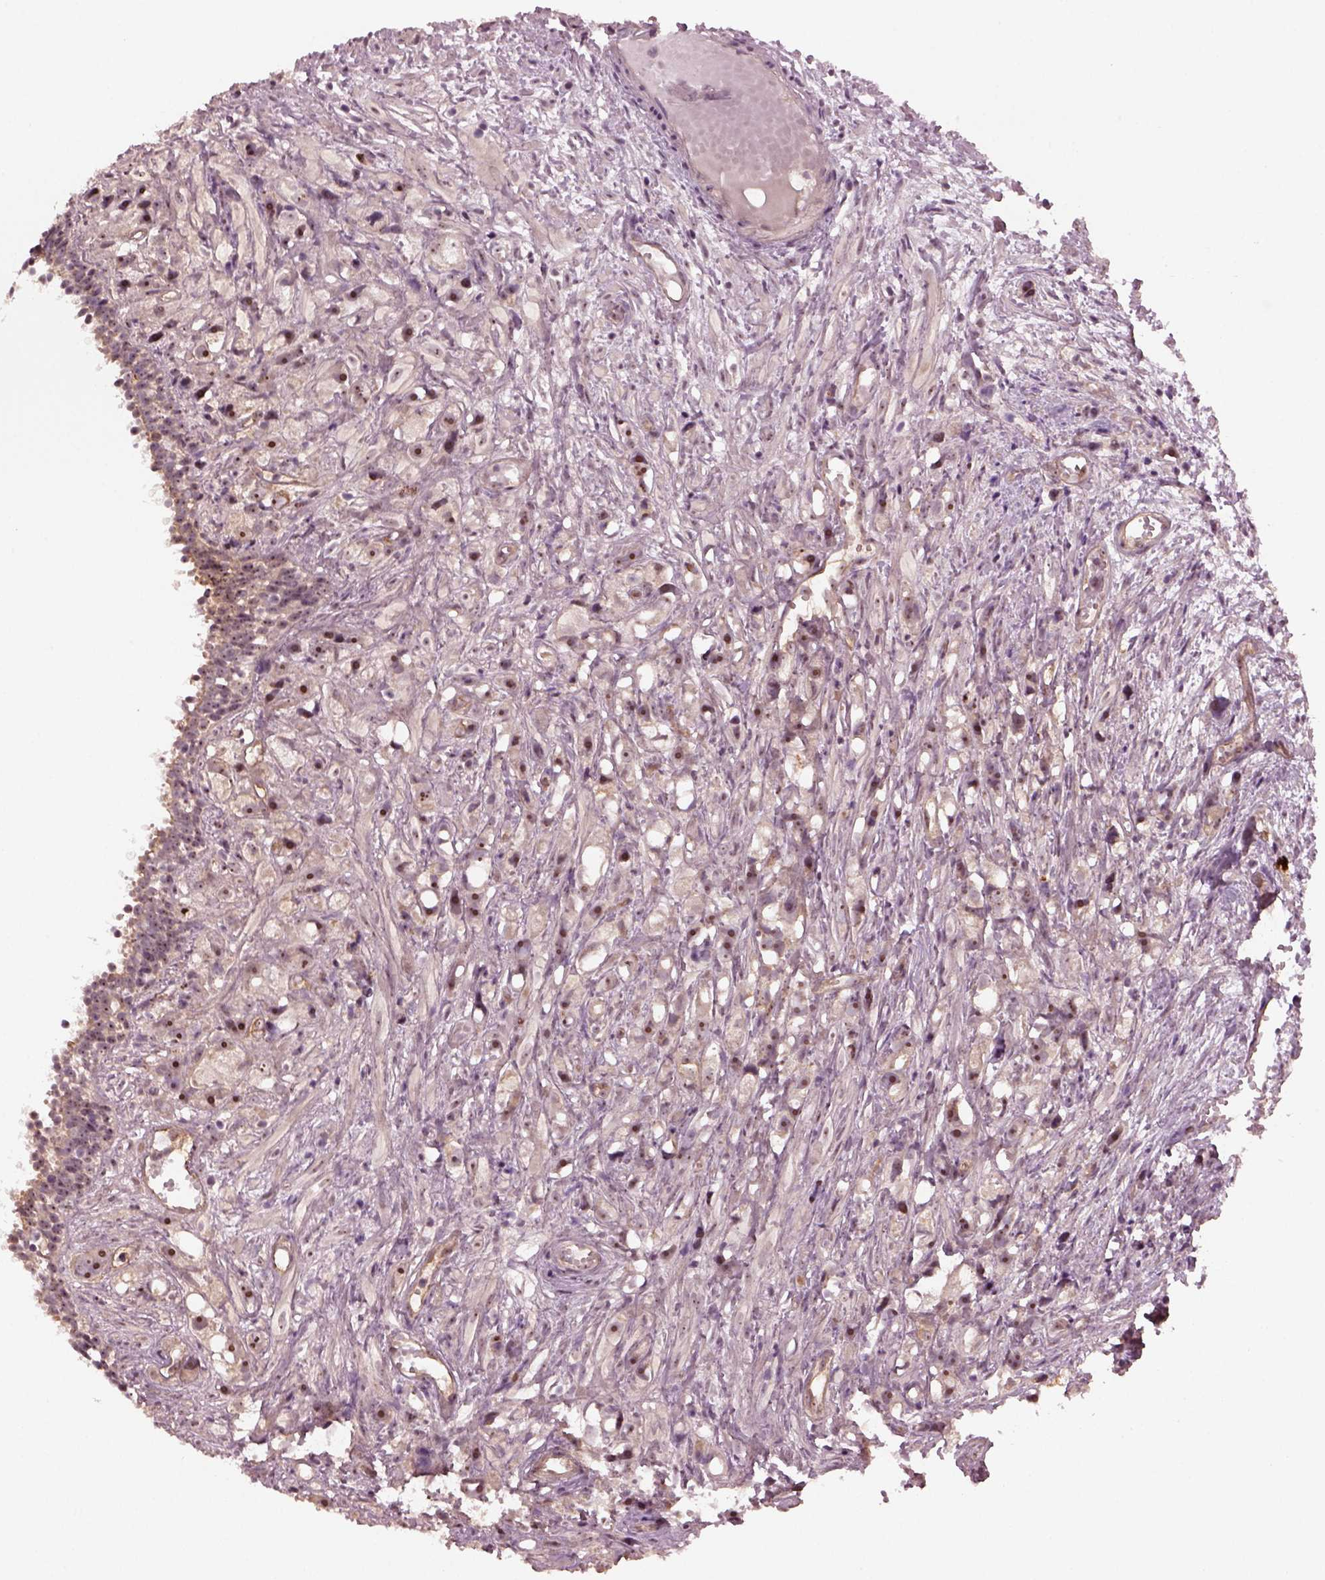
{"staining": {"intensity": "moderate", "quantity": "25%-75%", "location": "nuclear"}, "tissue": "prostate cancer", "cell_type": "Tumor cells", "image_type": "cancer", "snomed": [{"axis": "morphology", "description": "Adenocarcinoma, High grade"}, {"axis": "topography", "description": "Prostate"}], "caption": "The image shows immunohistochemical staining of prostate cancer. There is moderate nuclear staining is identified in approximately 25%-75% of tumor cells.", "gene": "GNRH1", "patient": {"sex": "male", "age": 75}}